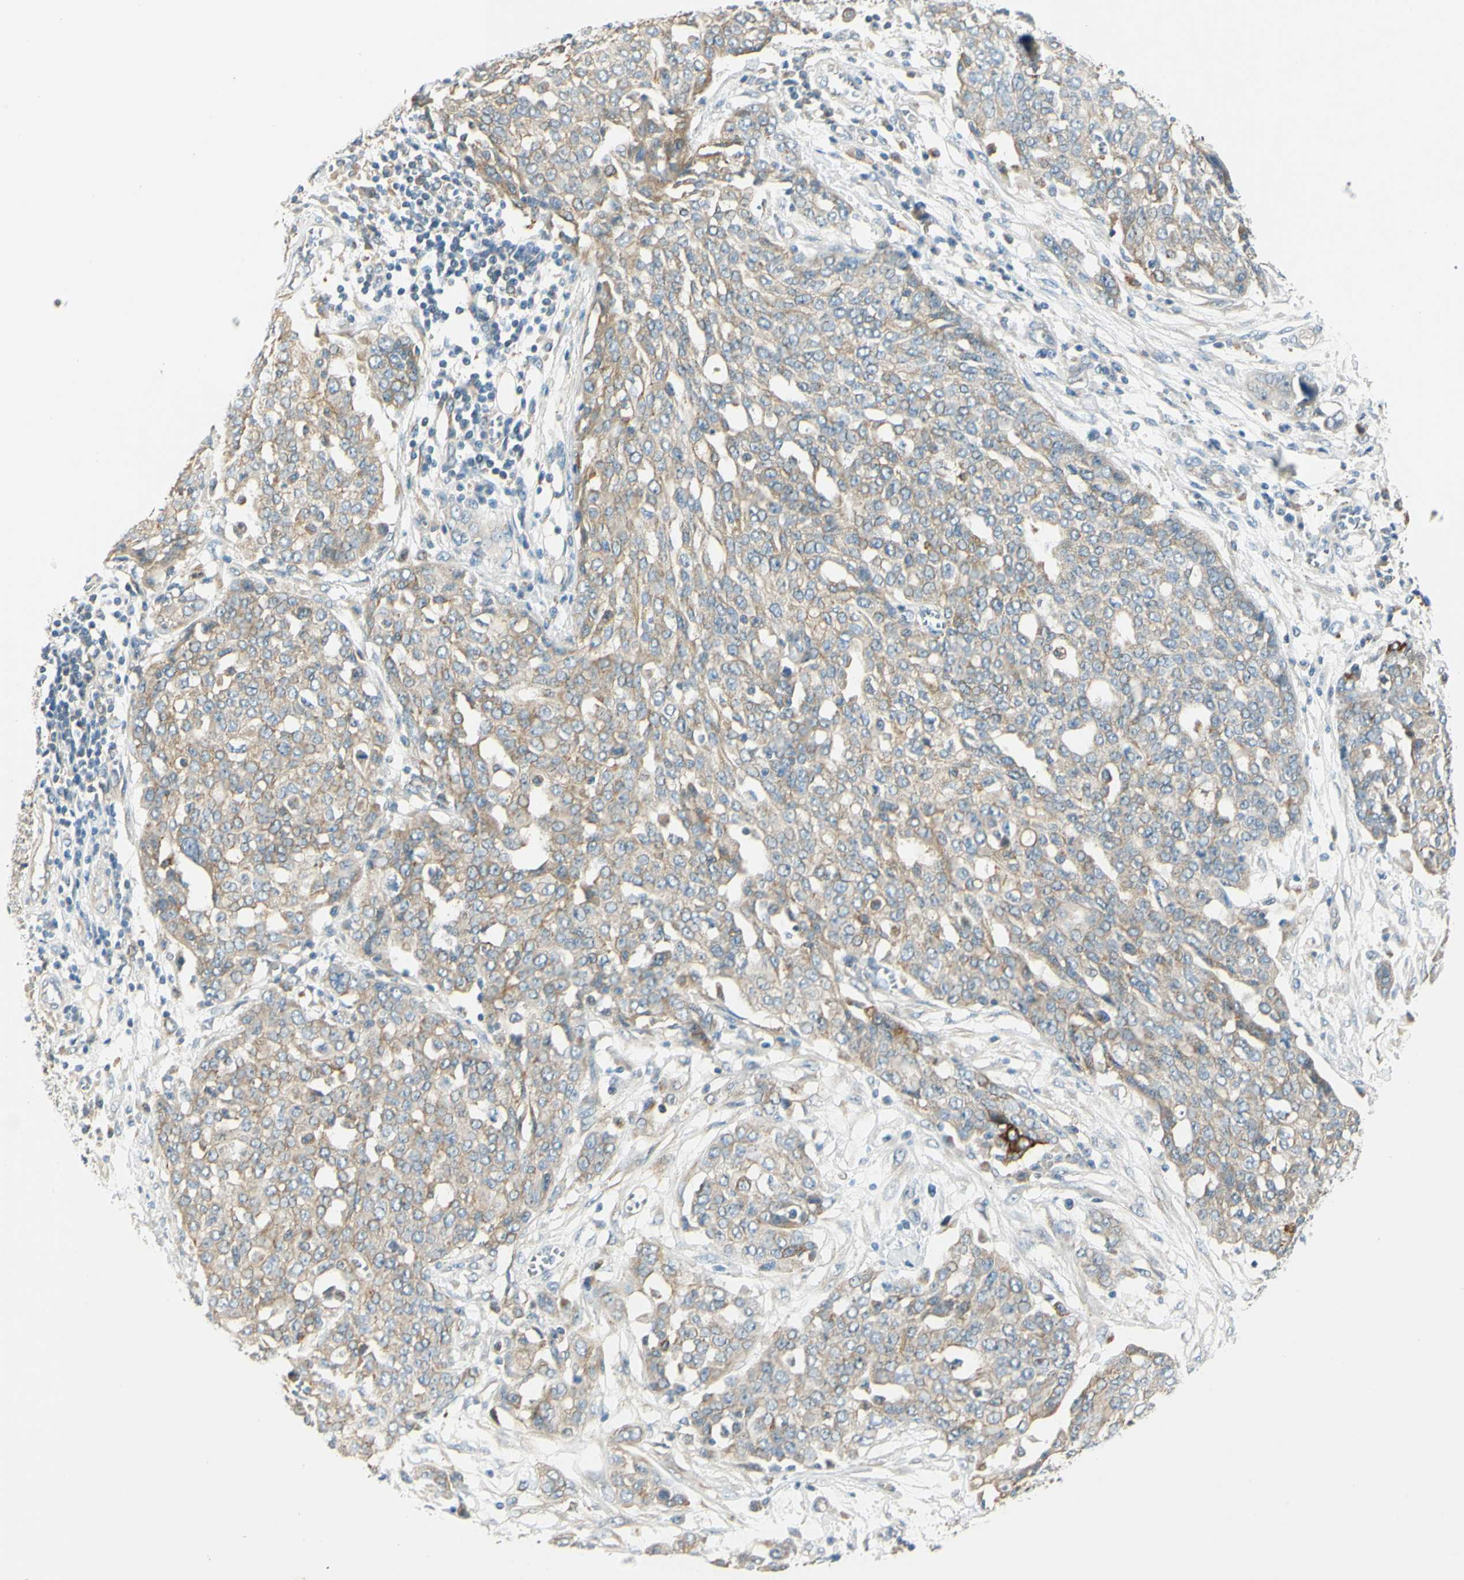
{"staining": {"intensity": "weak", "quantity": ">75%", "location": "cytoplasmic/membranous"}, "tissue": "ovarian cancer", "cell_type": "Tumor cells", "image_type": "cancer", "snomed": [{"axis": "morphology", "description": "Cystadenocarcinoma, serous, NOS"}, {"axis": "topography", "description": "Soft tissue"}, {"axis": "topography", "description": "Ovary"}], "caption": "Ovarian cancer (serous cystadenocarcinoma) tissue reveals weak cytoplasmic/membranous staining in about >75% of tumor cells, visualized by immunohistochemistry.", "gene": "LAMA3", "patient": {"sex": "female", "age": 57}}